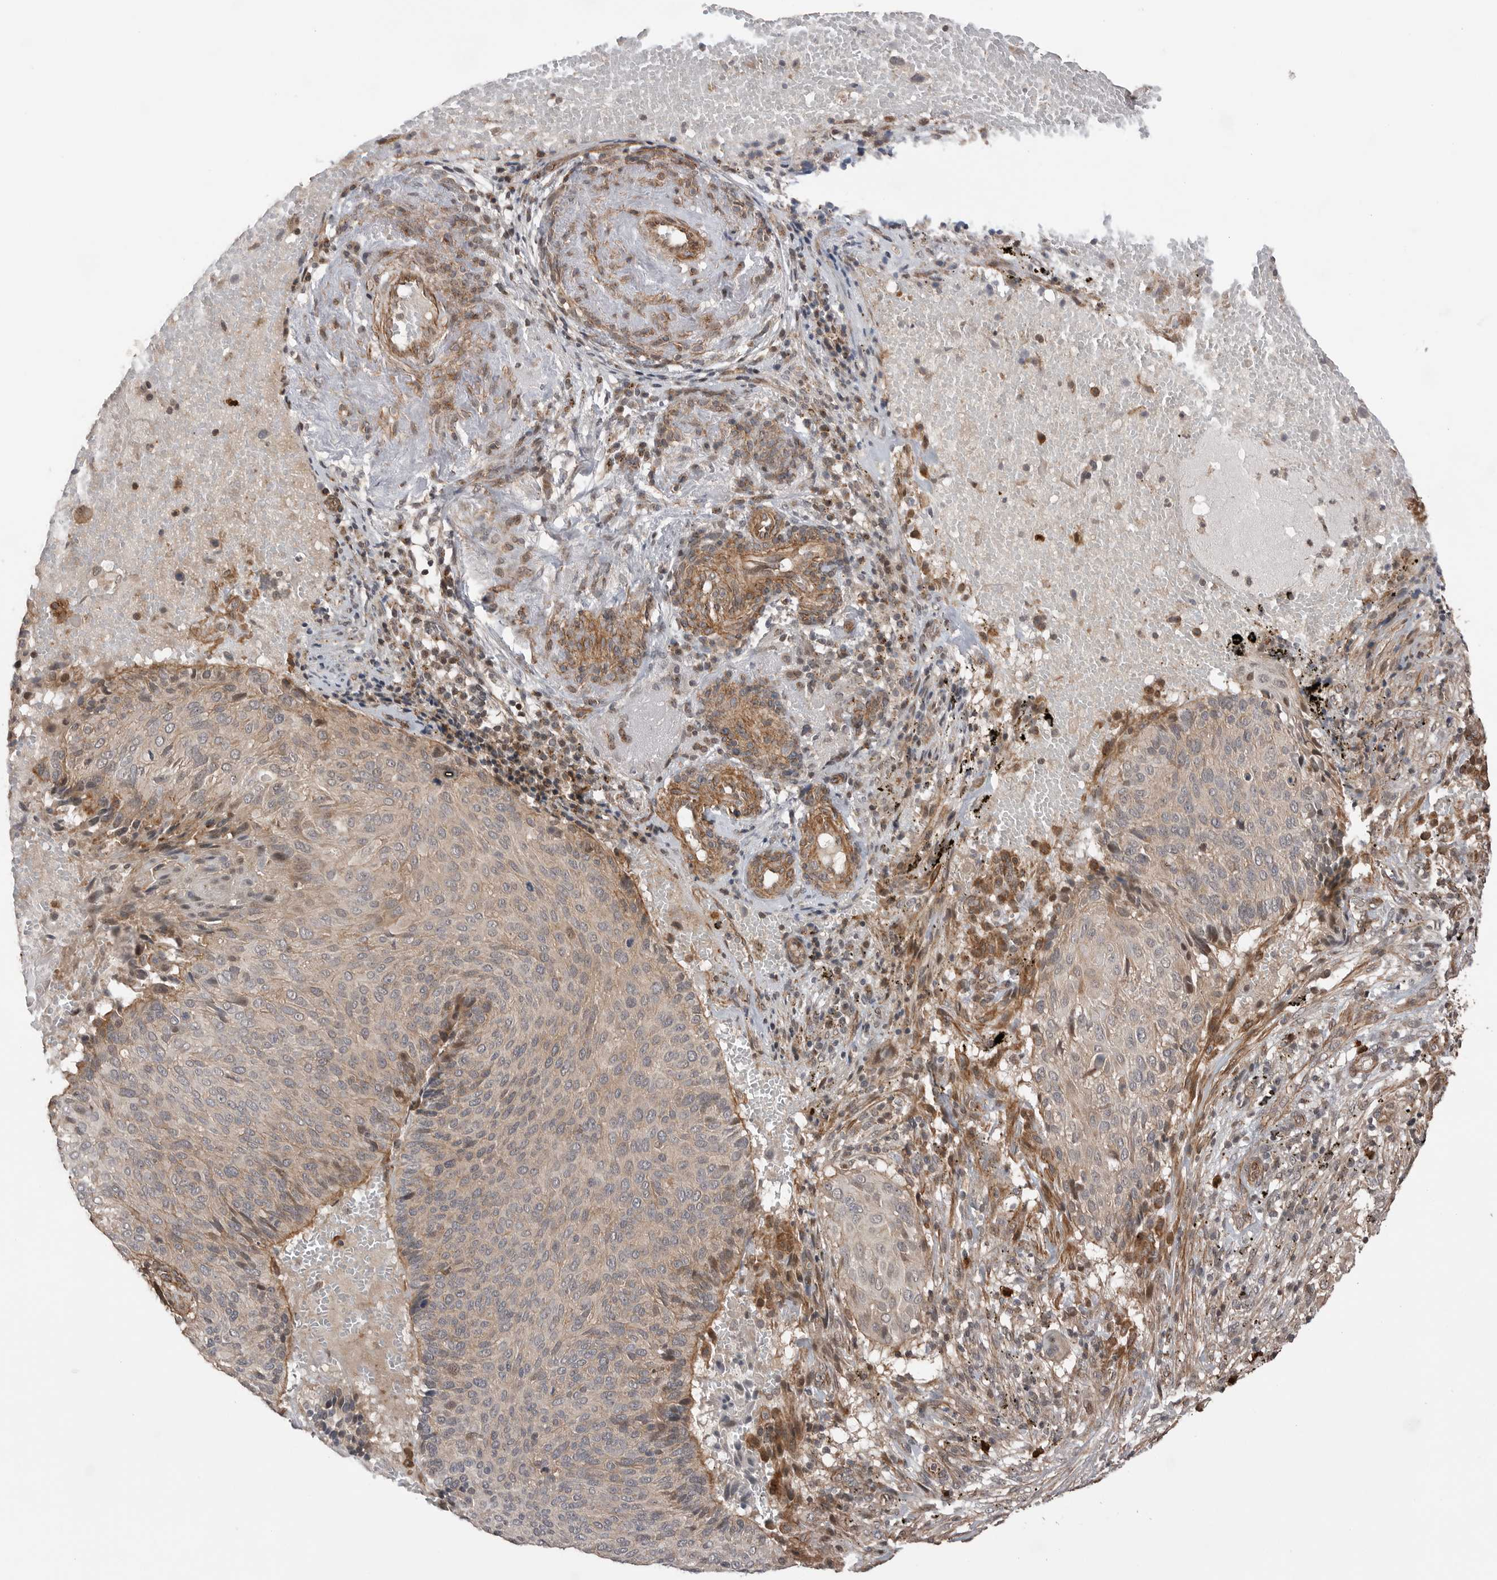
{"staining": {"intensity": "weak", "quantity": "25%-75%", "location": "cytoplasmic/membranous"}, "tissue": "cervical cancer", "cell_type": "Tumor cells", "image_type": "cancer", "snomed": [{"axis": "morphology", "description": "Squamous cell carcinoma, NOS"}, {"axis": "topography", "description": "Cervix"}], "caption": "Protein expression analysis of cervical cancer displays weak cytoplasmic/membranous expression in approximately 25%-75% of tumor cells.", "gene": "PEAK1", "patient": {"sex": "female", "age": 74}}